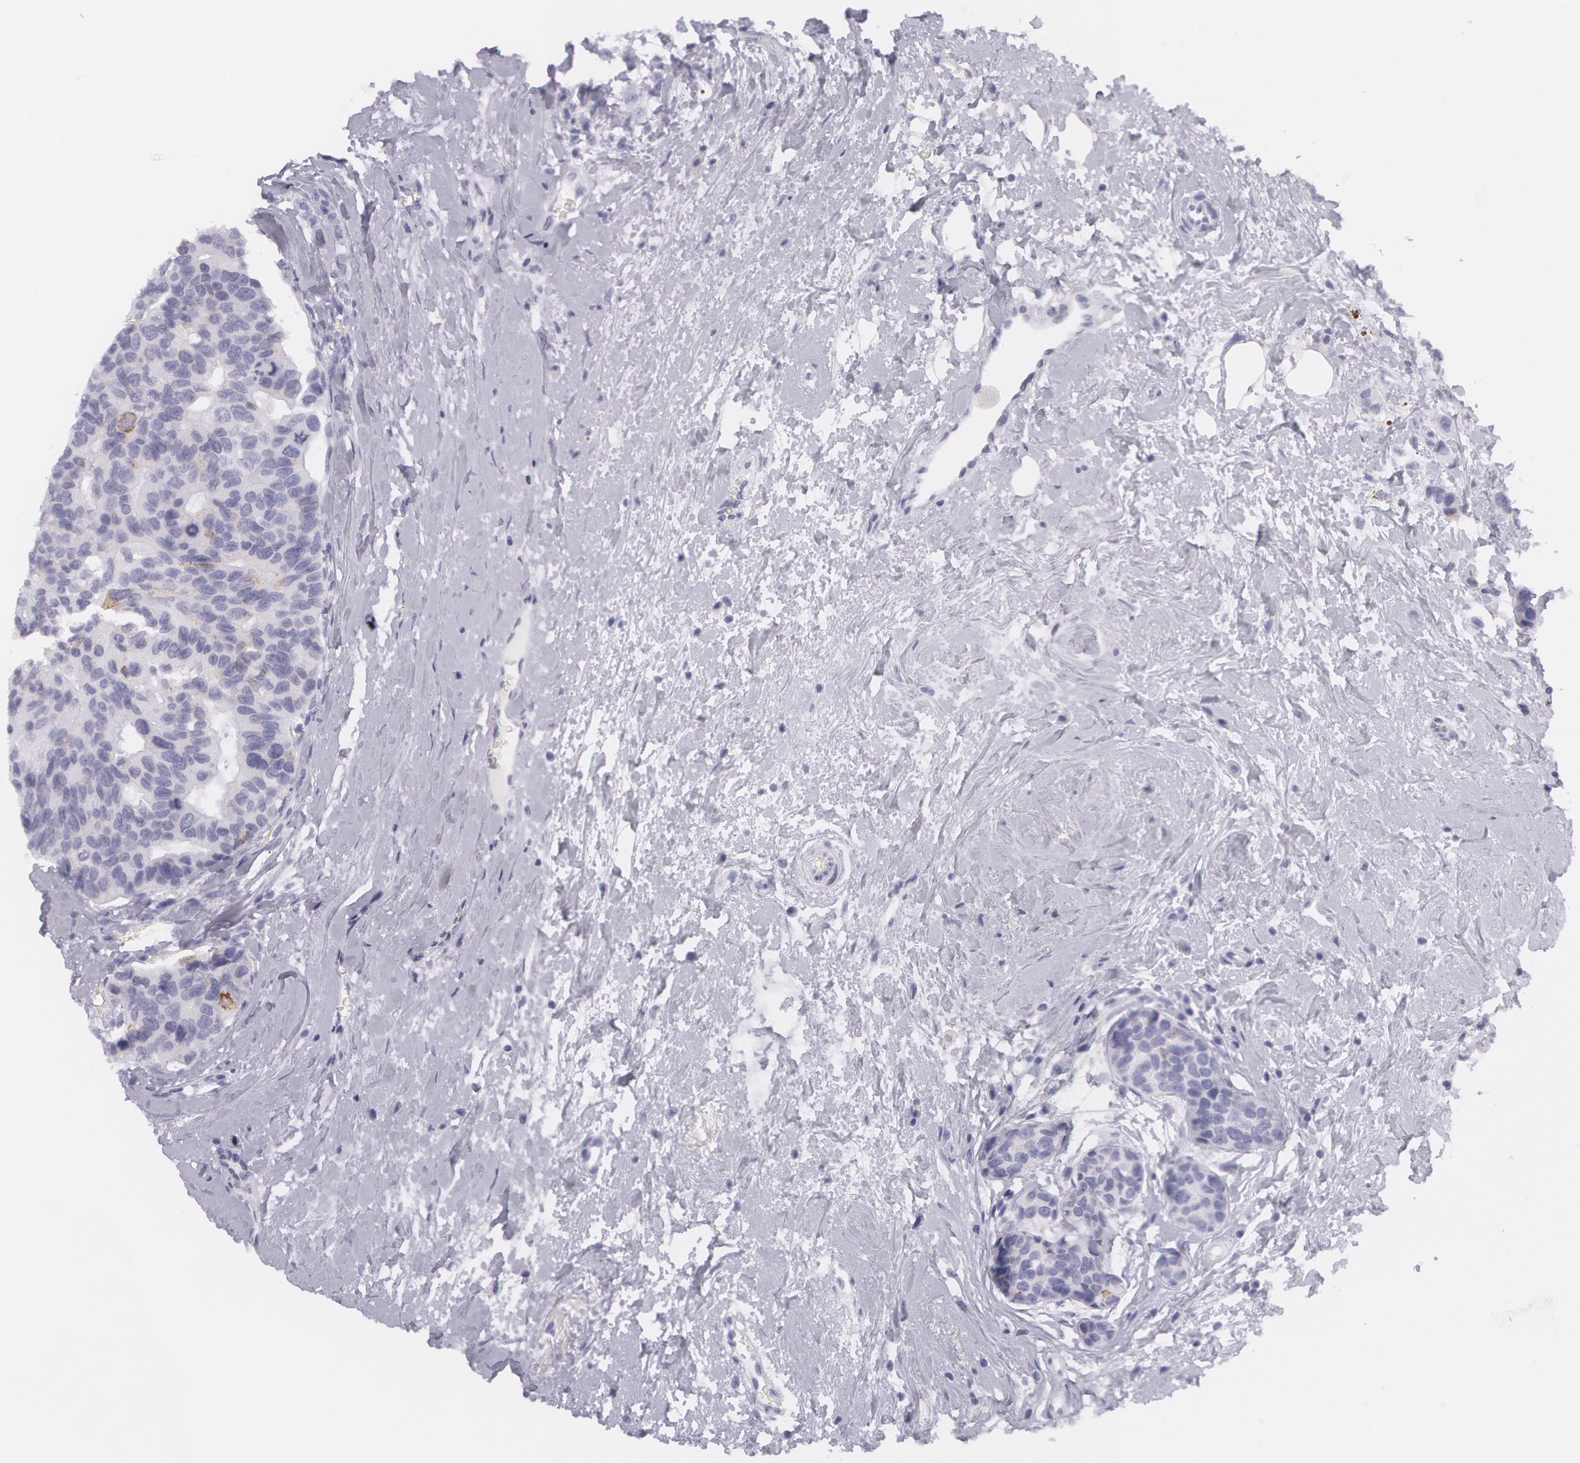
{"staining": {"intensity": "negative", "quantity": "none", "location": "none"}, "tissue": "breast cancer", "cell_type": "Tumor cells", "image_type": "cancer", "snomed": [{"axis": "morphology", "description": "Duct carcinoma"}, {"axis": "topography", "description": "Breast"}], "caption": "High magnification brightfield microscopy of breast cancer (infiltrating ductal carcinoma) stained with DAB (brown) and counterstained with hematoxylin (blue): tumor cells show no significant staining.", "gene": "AMACR", "patient": {"sex": "female", "age": 69}}